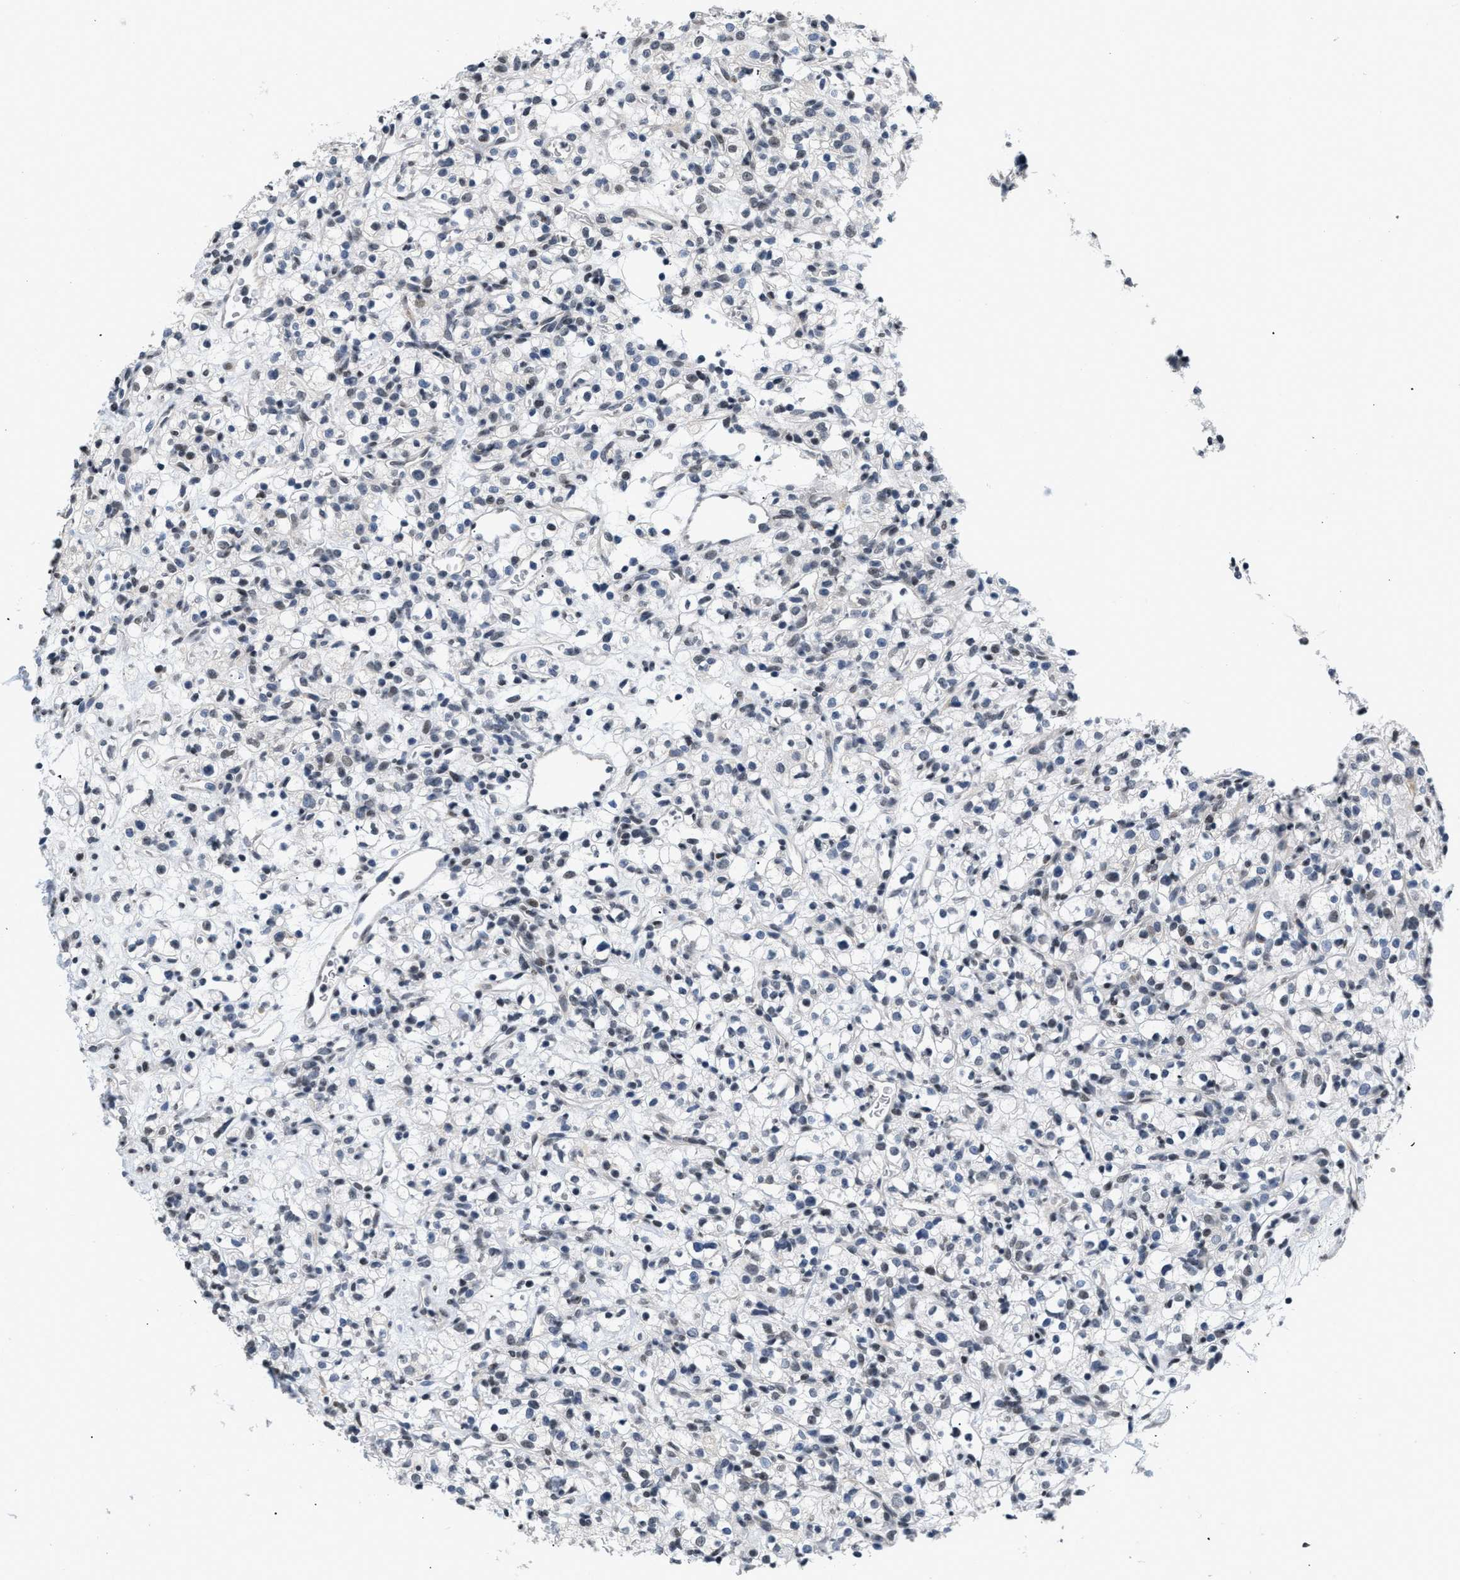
{"staining": {"intensity": "weak", "quantity": "<25%", "location": "nuclear"}, "tissue": "renal cancer", "cell_type": "Tumor cells", "image_type": "cancer", "snomed": [{"axis": "morphology", "description": "Normal tissue, NOS"}, {"axis": "morphology", "description": "Adenocarcinoma, NOS"}, {"axis": "topography", "description": "Kidney"}], "caption": "IHC photomicrograph of neoplastic tissue: human renal cancer stained with DAB (3,3'-diaminobenzidine) displays no significant protein expression in tumor cells.", "gene": "RAF1", "patient": {"sex": "female", "age": 72}}